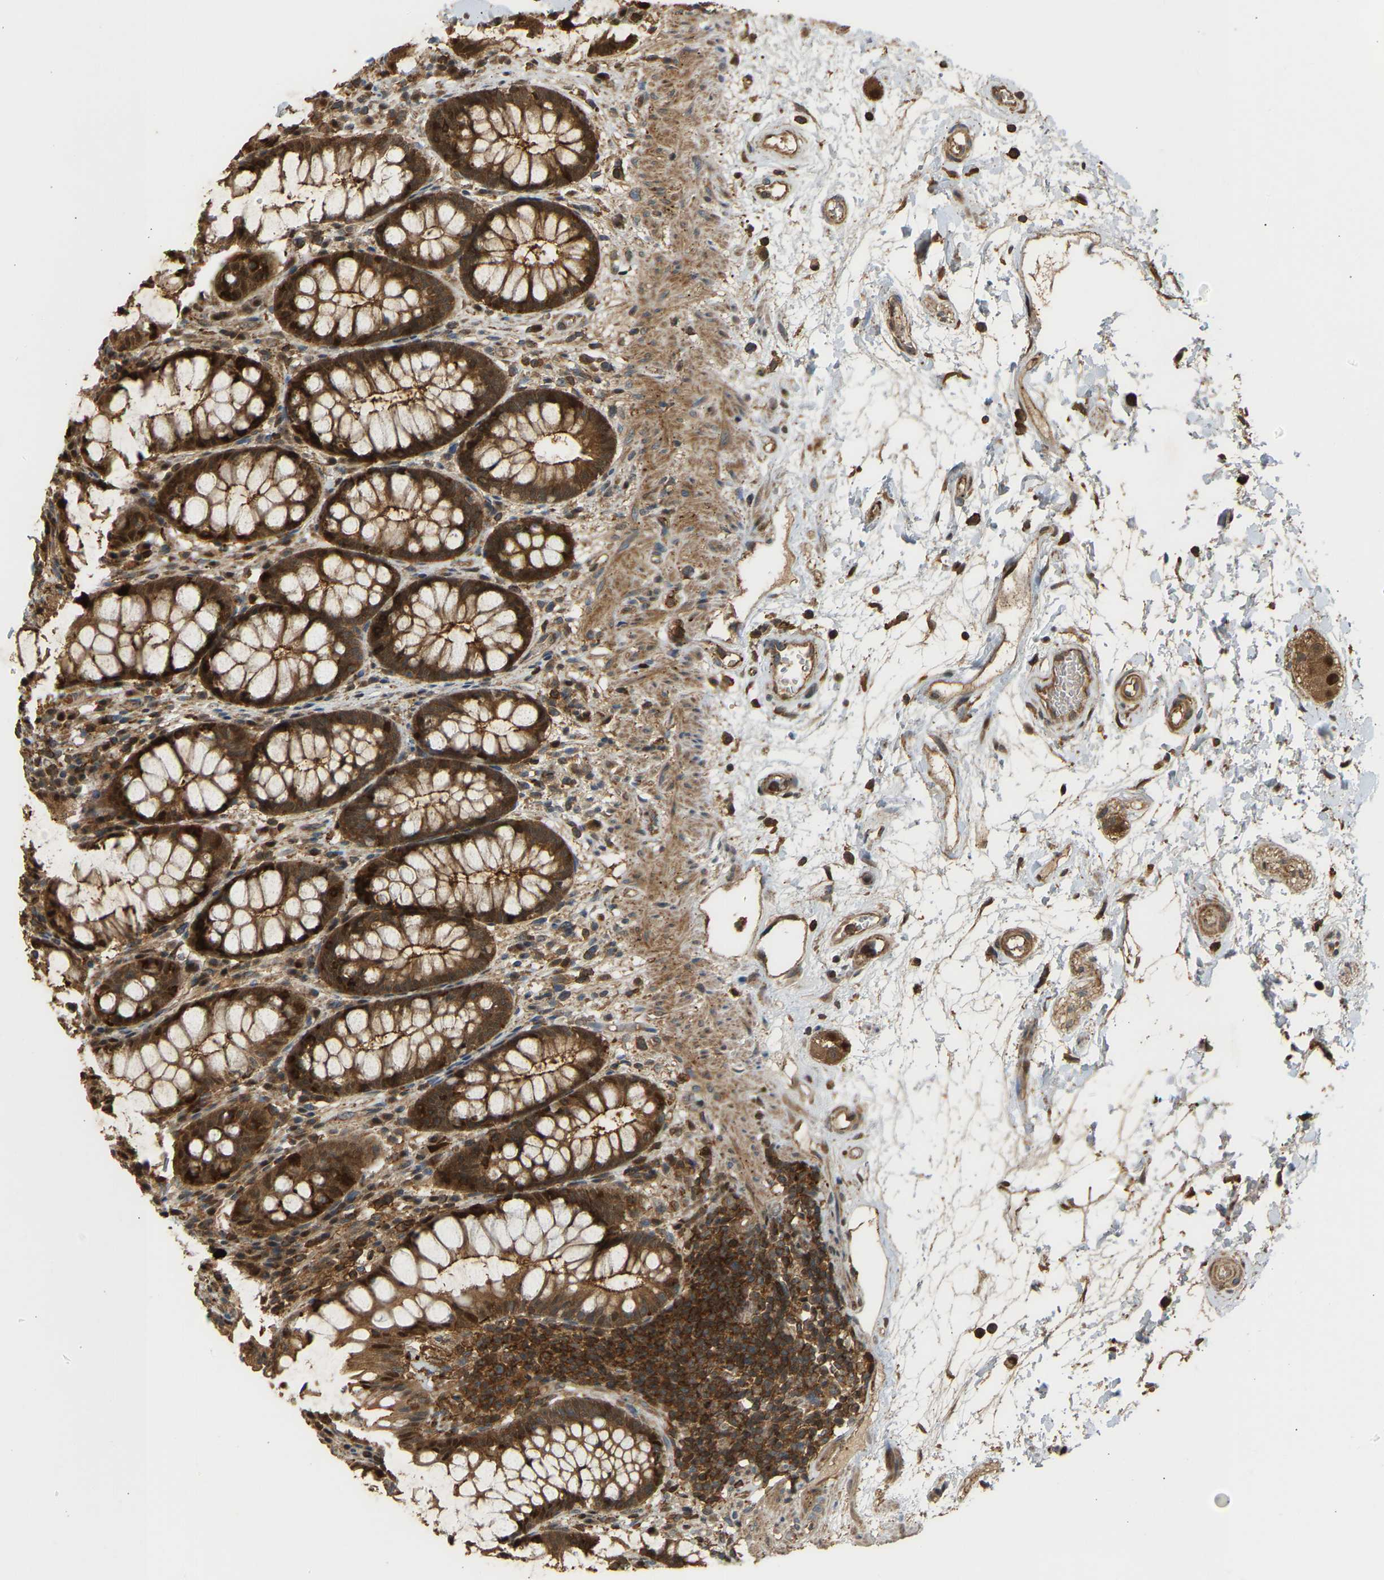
{"staining": {"intensity": "strong", "quantity": ">75%", "location": "cytoplasmic/membranous"}, "tissue": "rectum", "cell_type": "Glandular cells", "image_type": "normal", "snomed": [{"axis": "morphology", "description": "Normal tissue, NOS"}, {"axis": "topography", "description": "Rectum"}], "caption": "Immunohistochemistry of unremarkable human rectum shows high levels of strong cytoplasmic/membranous positivity in approximately >75% of glandular cells.", "gene": "ENSG00000282218", "patient": {"sex": "male", "age": 64}}